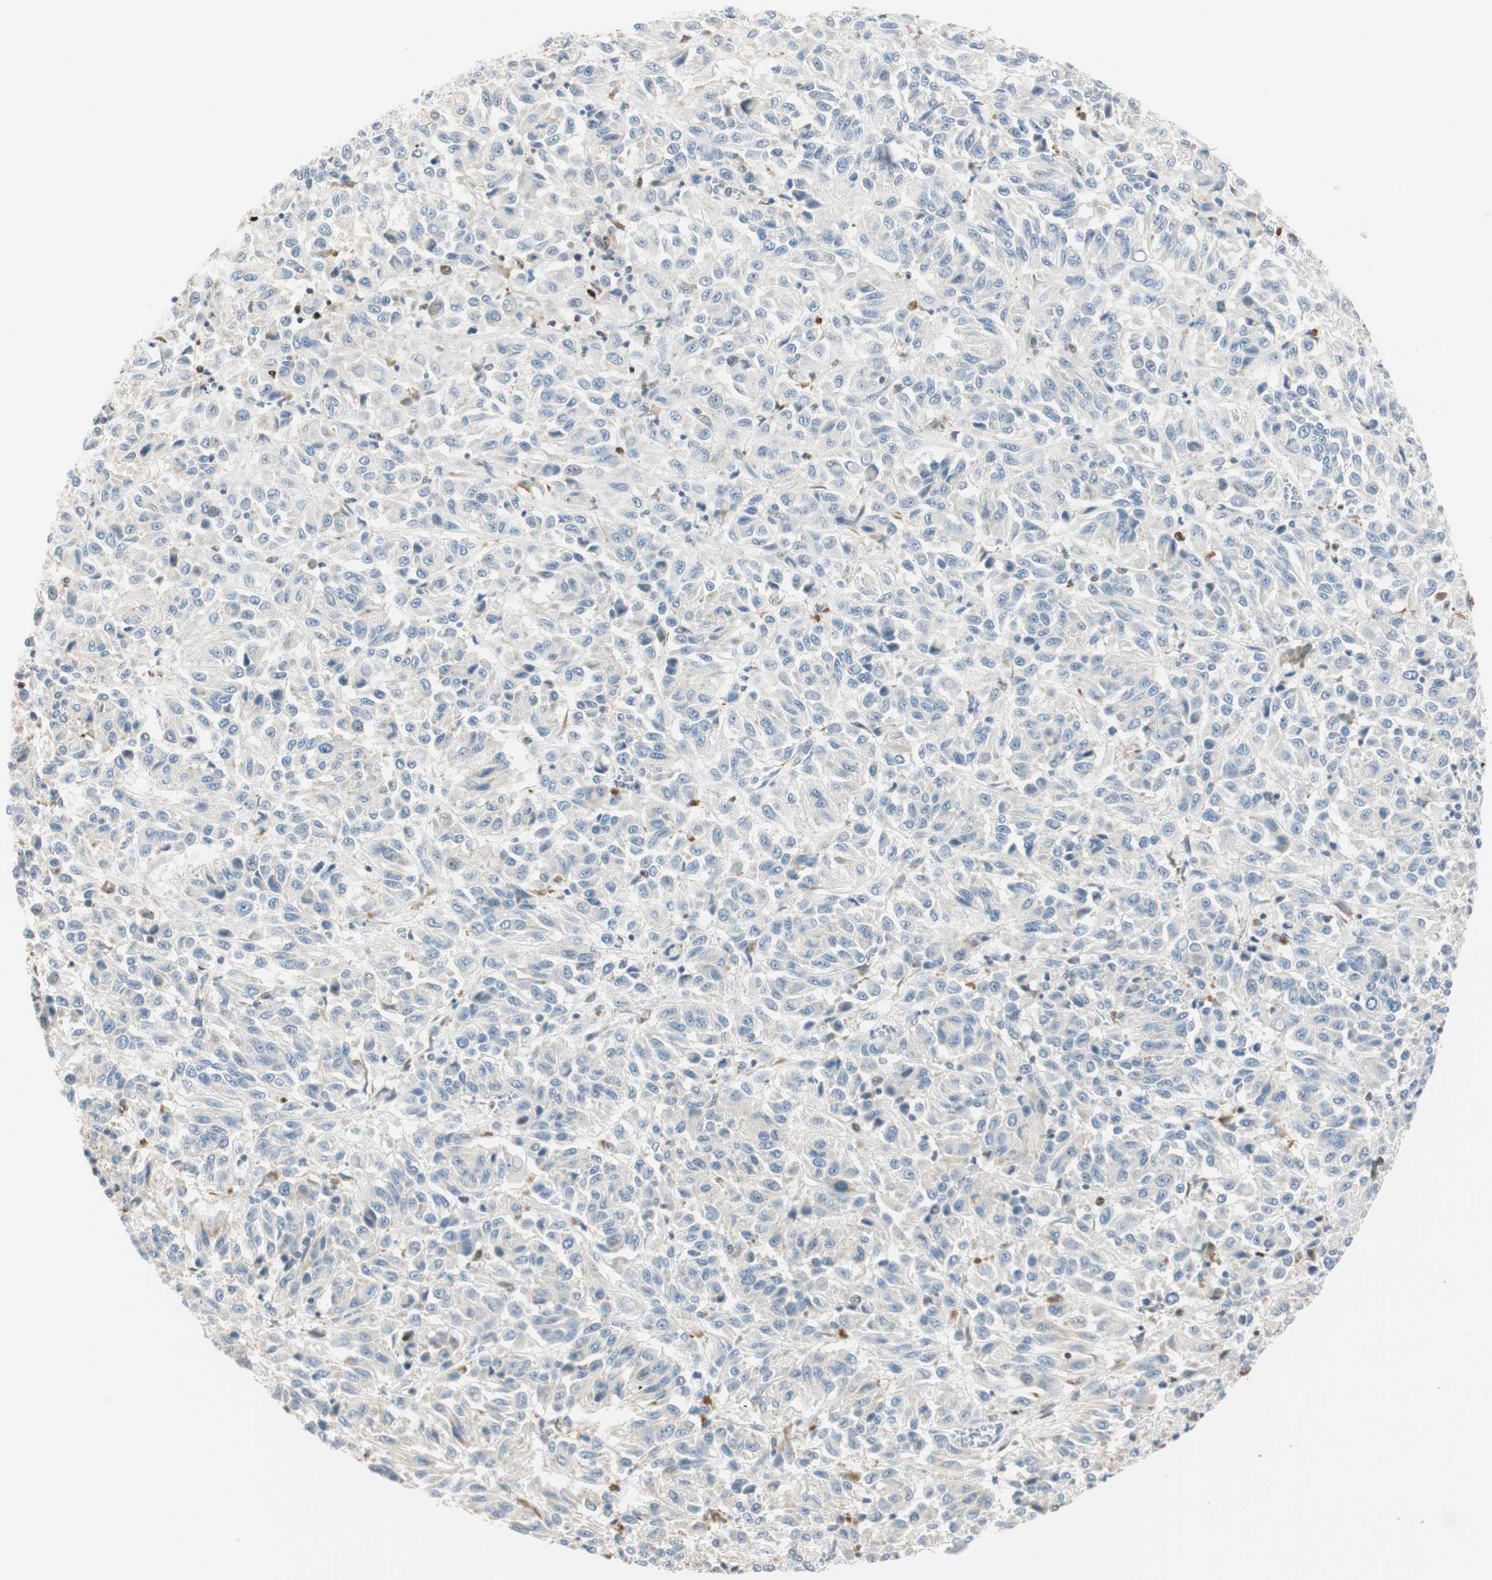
{"staining": {"intensity": "negative", "quantity": "none", "location": "none"}, "tissue": "melanoma", "cell_type": "Tumor cells", "image_type": "cancer", "snomed": [{"axis": "morphology", "description": "Malignant melanoma, Metastatic site"}, {"axis": "topography", "description": "Lung"}], "caption": "Micrograph shows no significant protein positivity in tumor cells of melanoma. (Stains: DAB IHC with hematoxylin counter stain, Microscopy: brightfield microscopy at high magnification).", "gene": "MSX2", "patient": {"sex": "male", "age": 64}}